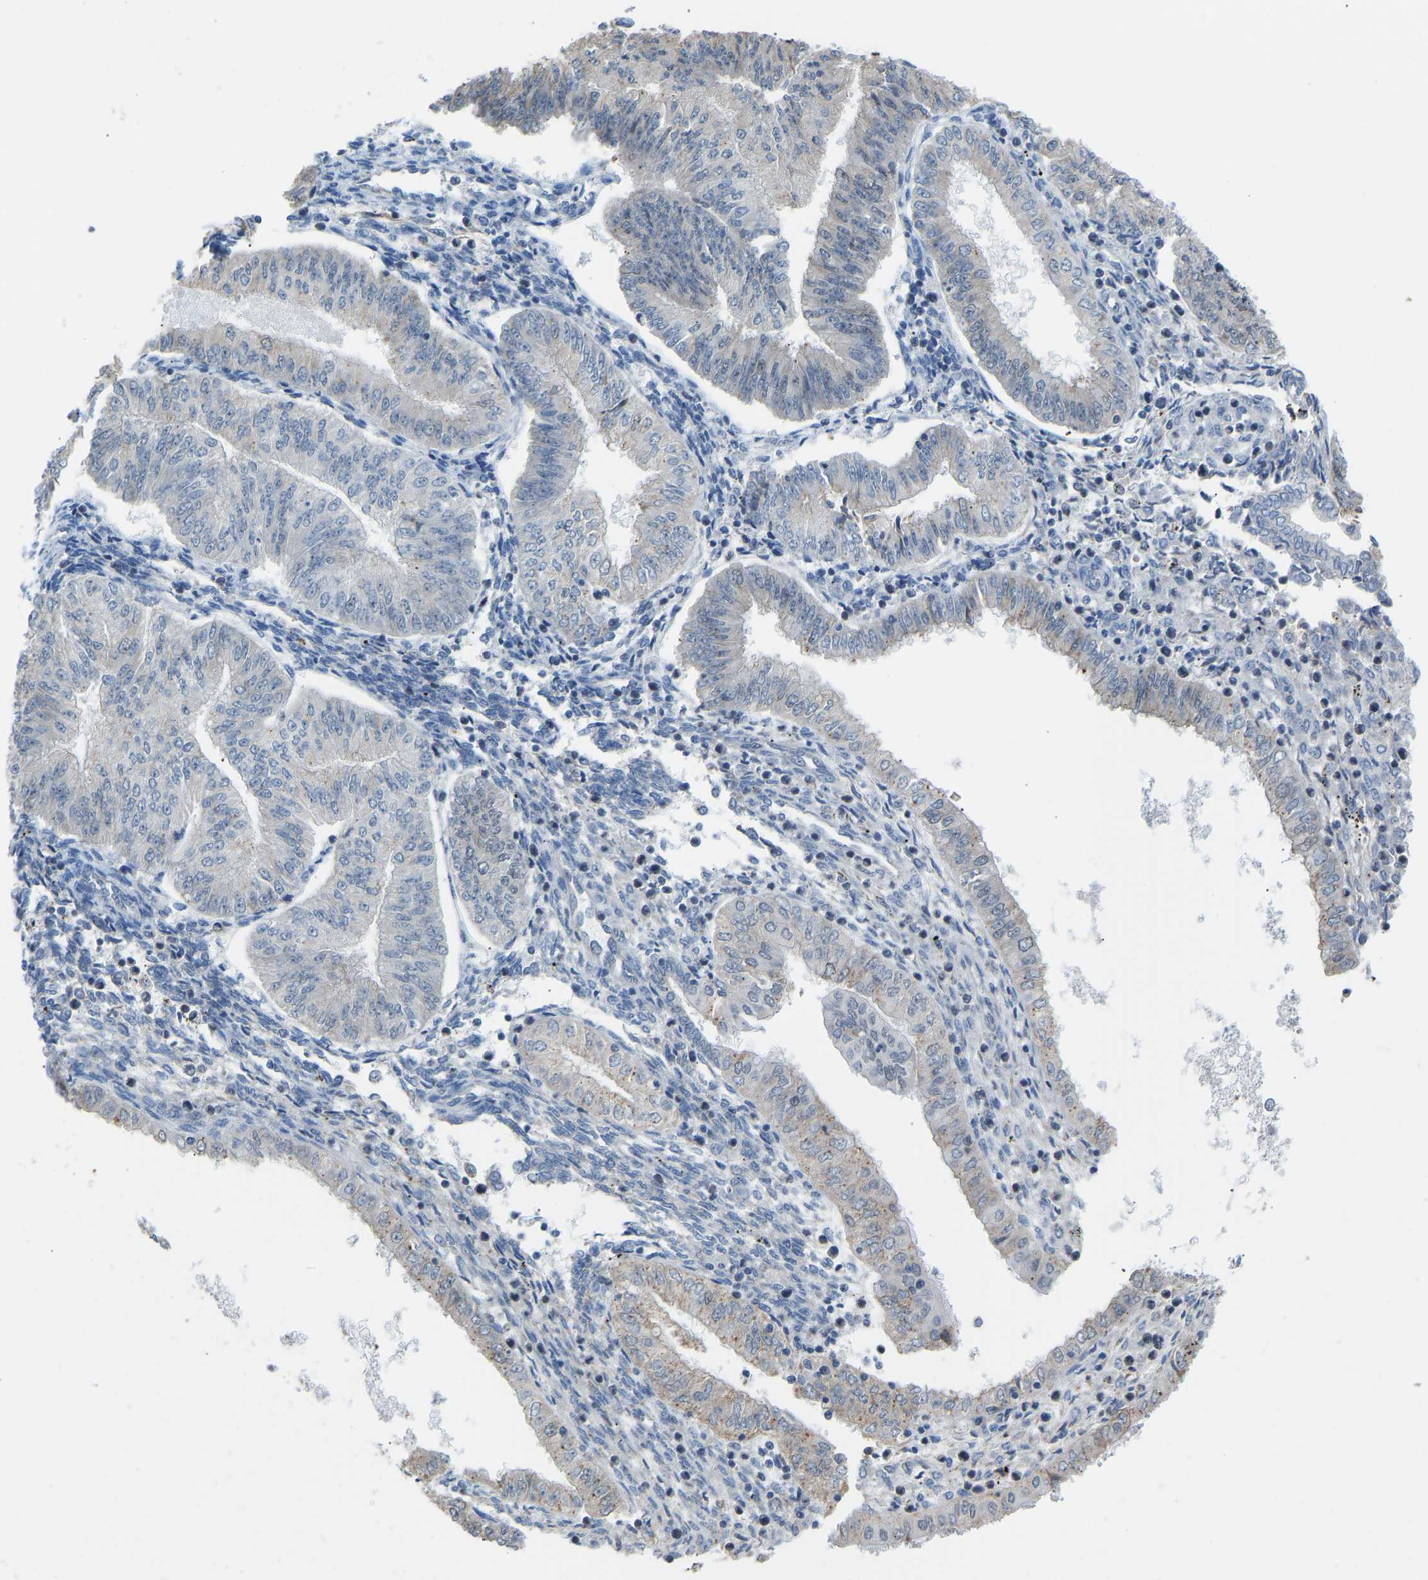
{"staining": {"intensity": "weak", "quantity": "<25%", "location": "cytoplasmic/membranous"}, "tissue": "endometrial cancer", "cell_type": "Tumor cells", "image_type": "cancer", "snomed": [{"axis": "morphology", "description": "Normal tissue, NOS"}, {"axis": "morphology", "description": "Adenocarcinoma, NOS"}, {"axis": "topography", "description": "Endometrium"}], "caption": "A photomicrograph of human endometrial cancer (adenocarcinoma) is negative for staining in tumor cells. (Stains: DAB (3,3'-diaminobenzidine) immunohistochemistry (IHC) with hematoxylin counter stain, Microscopy: brightfield microscopy at high magnification).", "gene": "VRK1", "patient": {"sex": "female", "age": 53}}